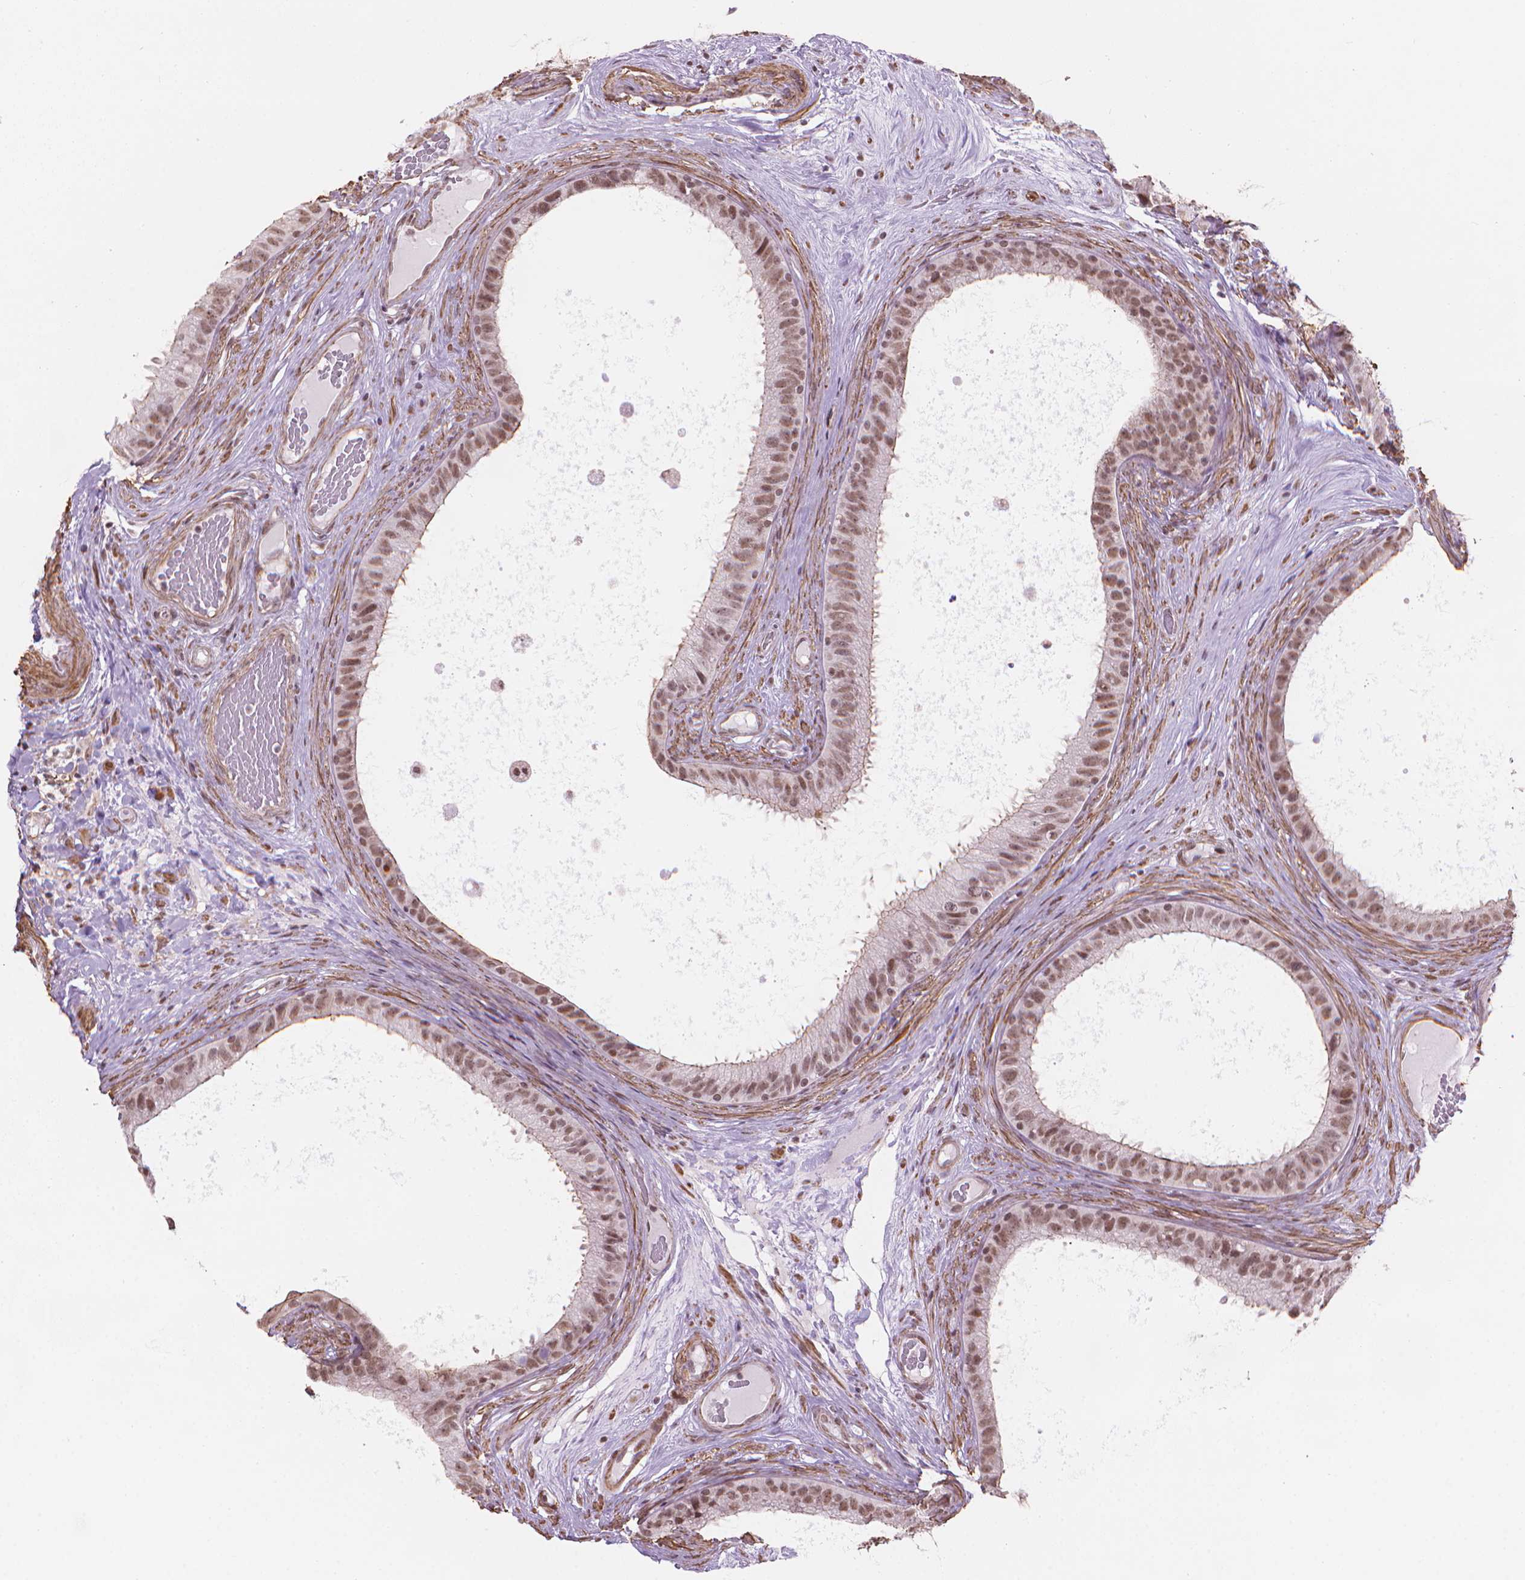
{"staining": {"intensity": "moderate", "quantity": ">75%", "location": "cytoplasmic/membranous,nuclear"}, "tissue": "epididymis", "cell_type": "Glandular cells", "image_type": "normal", "snomed": [{"axis": "morphology", "description": "Normal tissue, NOS"}, {"axis": "topography", "description": "Epididymis"}], "caption": "Unremarkable epididymis exhibits moderate cytoplasmic/membranous,nuclear positivity in approximately >75% of glandular cells.", "gene": "HOXD4", "patient": {"sex": "male", "age": 59}}